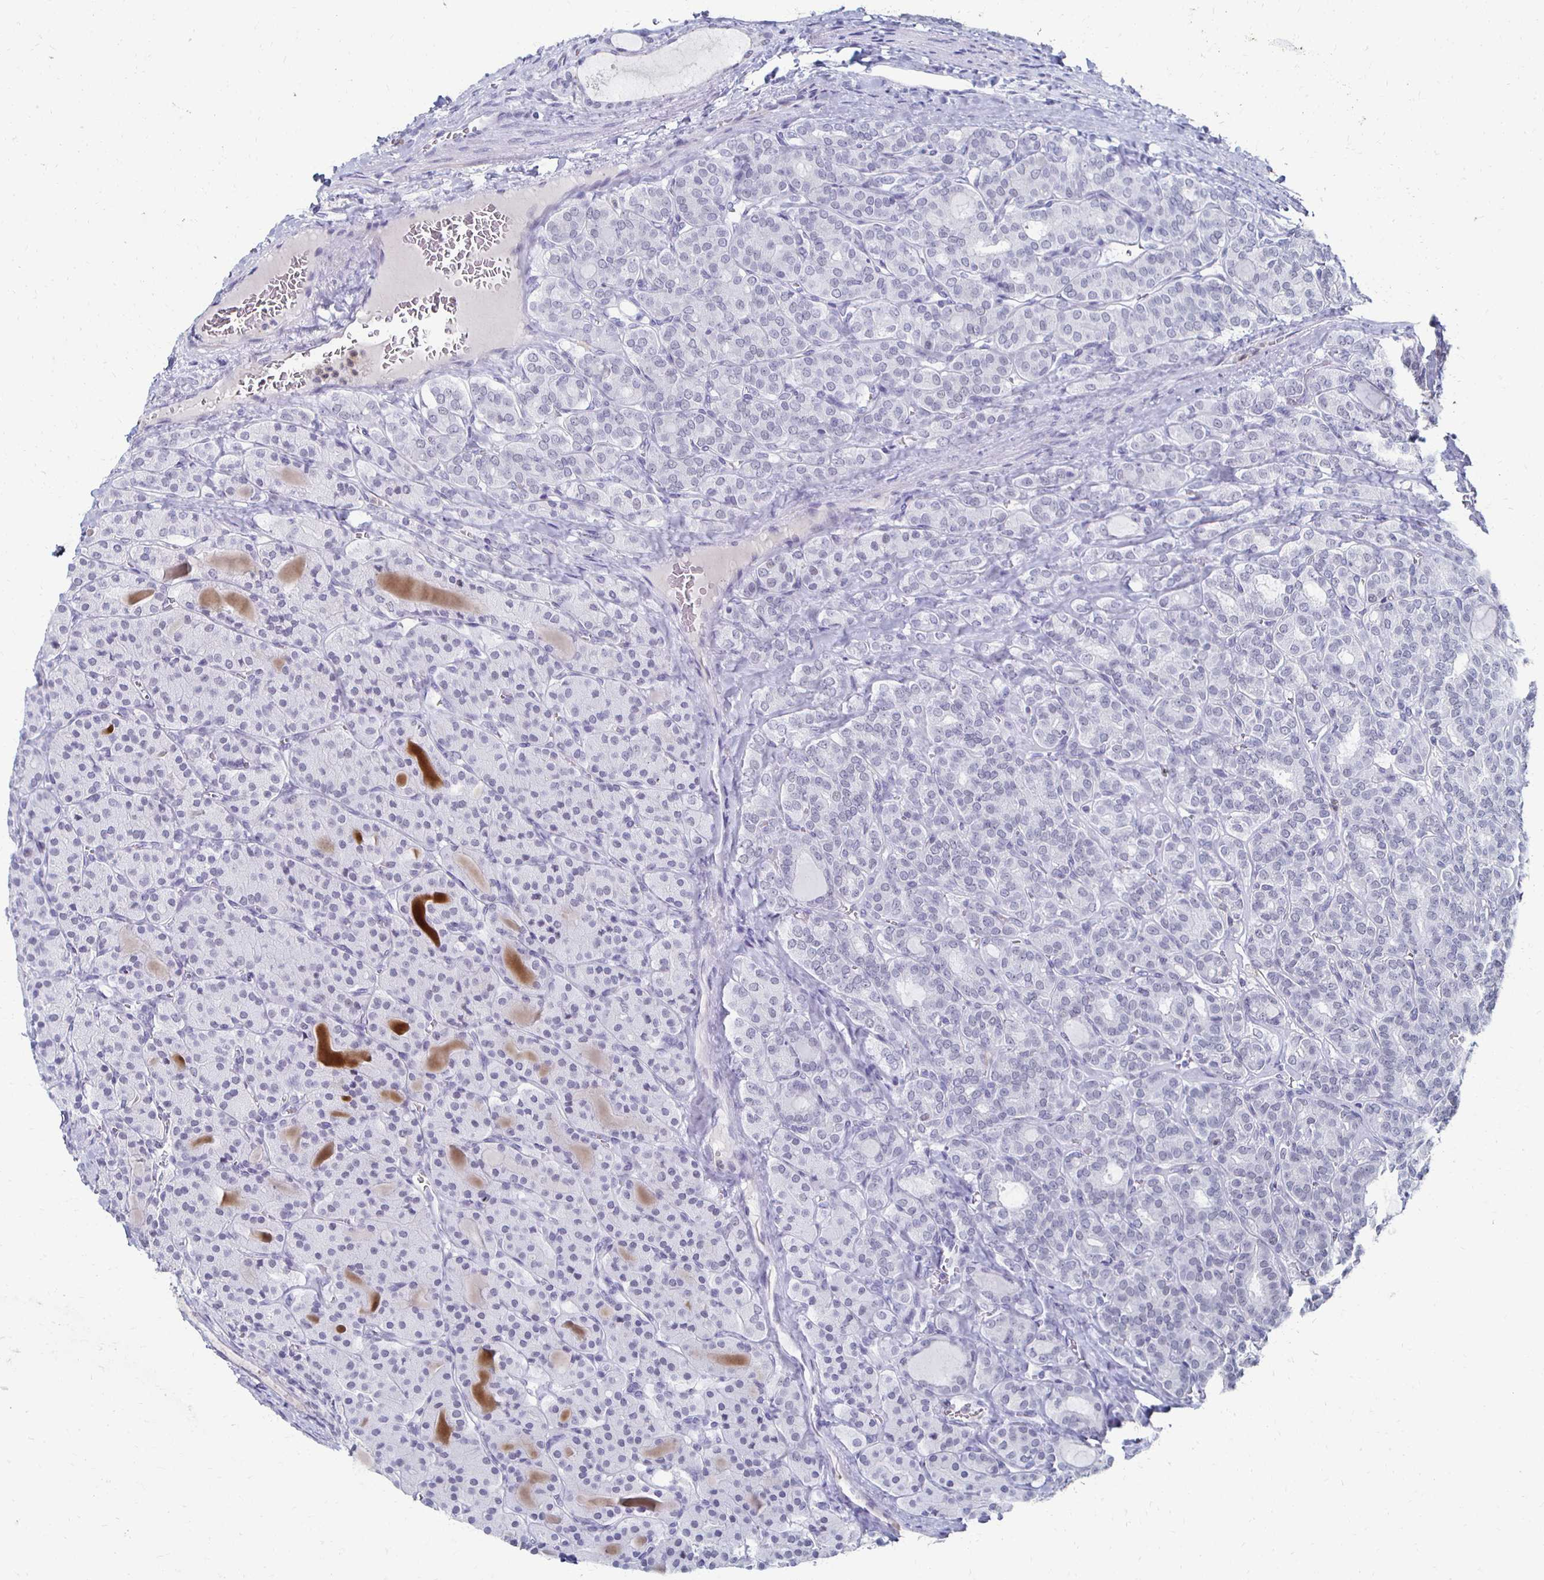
{"staining": {"intensity": "negative", "quantity": "none", "location": "none"}, "tissue": "thyroid cancer", "cell_type": "Tumor cells", "image_type": "cancer", "snomed": [{"axis": "morphology", "description": "Normal tissue, NOS"}, {"axis": "morphology", "description": "Follicular adenoma carcinoma, NOS"}, {"axis": "topography", "description": "Thyroid gland"}], "caption": "DAB (3,3'-diaminobenzidine) immunohistochemical staining of thyroid follicular adenoma carcinoma shows no significant positivity in tumor cells. (Brightfield microscopy of DAB (3,3'-diaminobenzidine) immunohistochemistry at high magnification).", "gene": "CXCR2", "patient": {"sex": "female", "age": 31}}